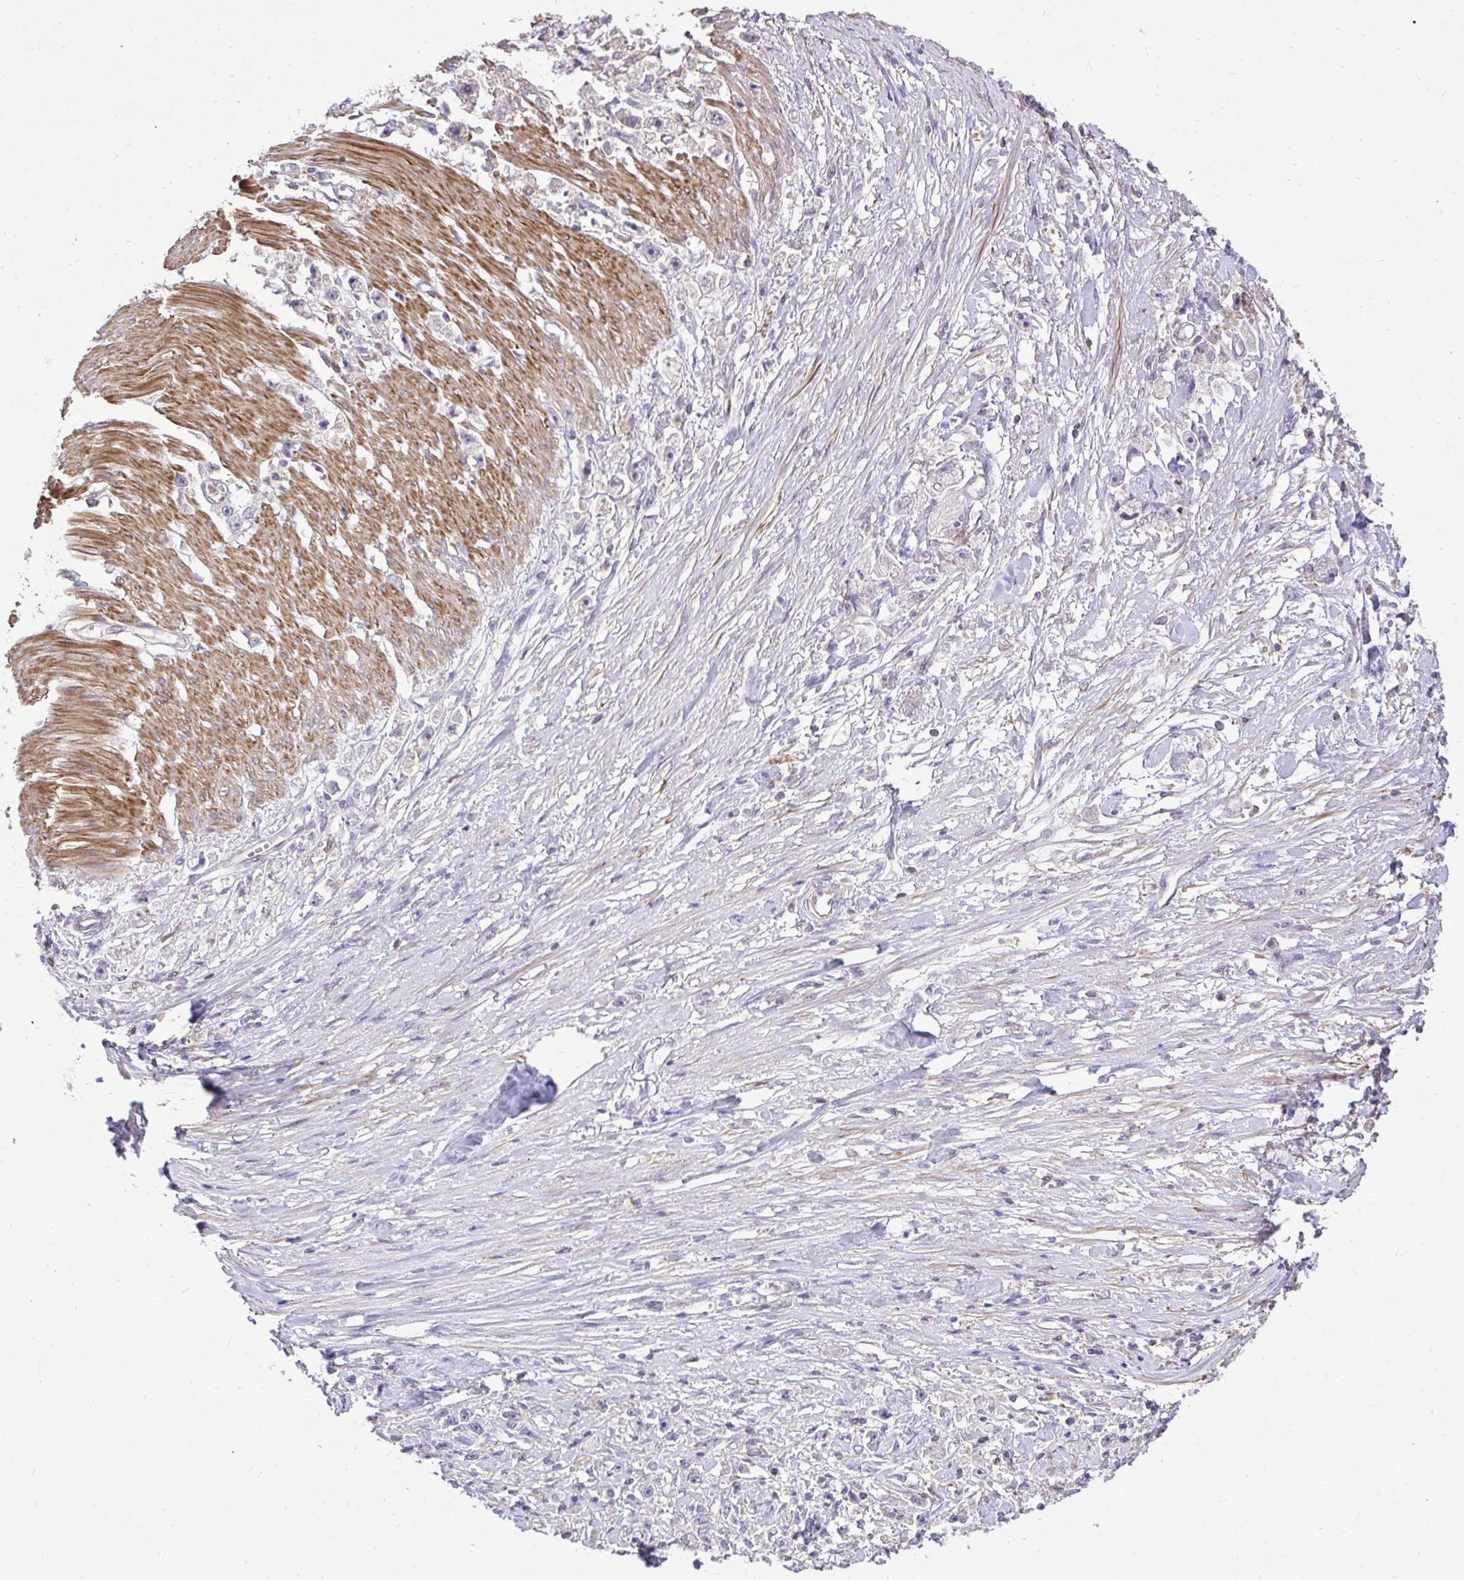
{"staining": {"intensity": "negative", "quantity": "none", "location": "none"}, "tissue": "stomach cancer", "cell_type": "Tumor cells", "image_type": "cancer", "snomed": [{"axis": "morphology", "description": "Adenocarcinoma, NOS"}, {"axis": "topography", "description": "Stomach"}], "caption": "Tumor cells show no significant expression in adenocarcinoma (stomach).", "gene": "IGFL2", "patient": {"sex": "female", "age": 59}}